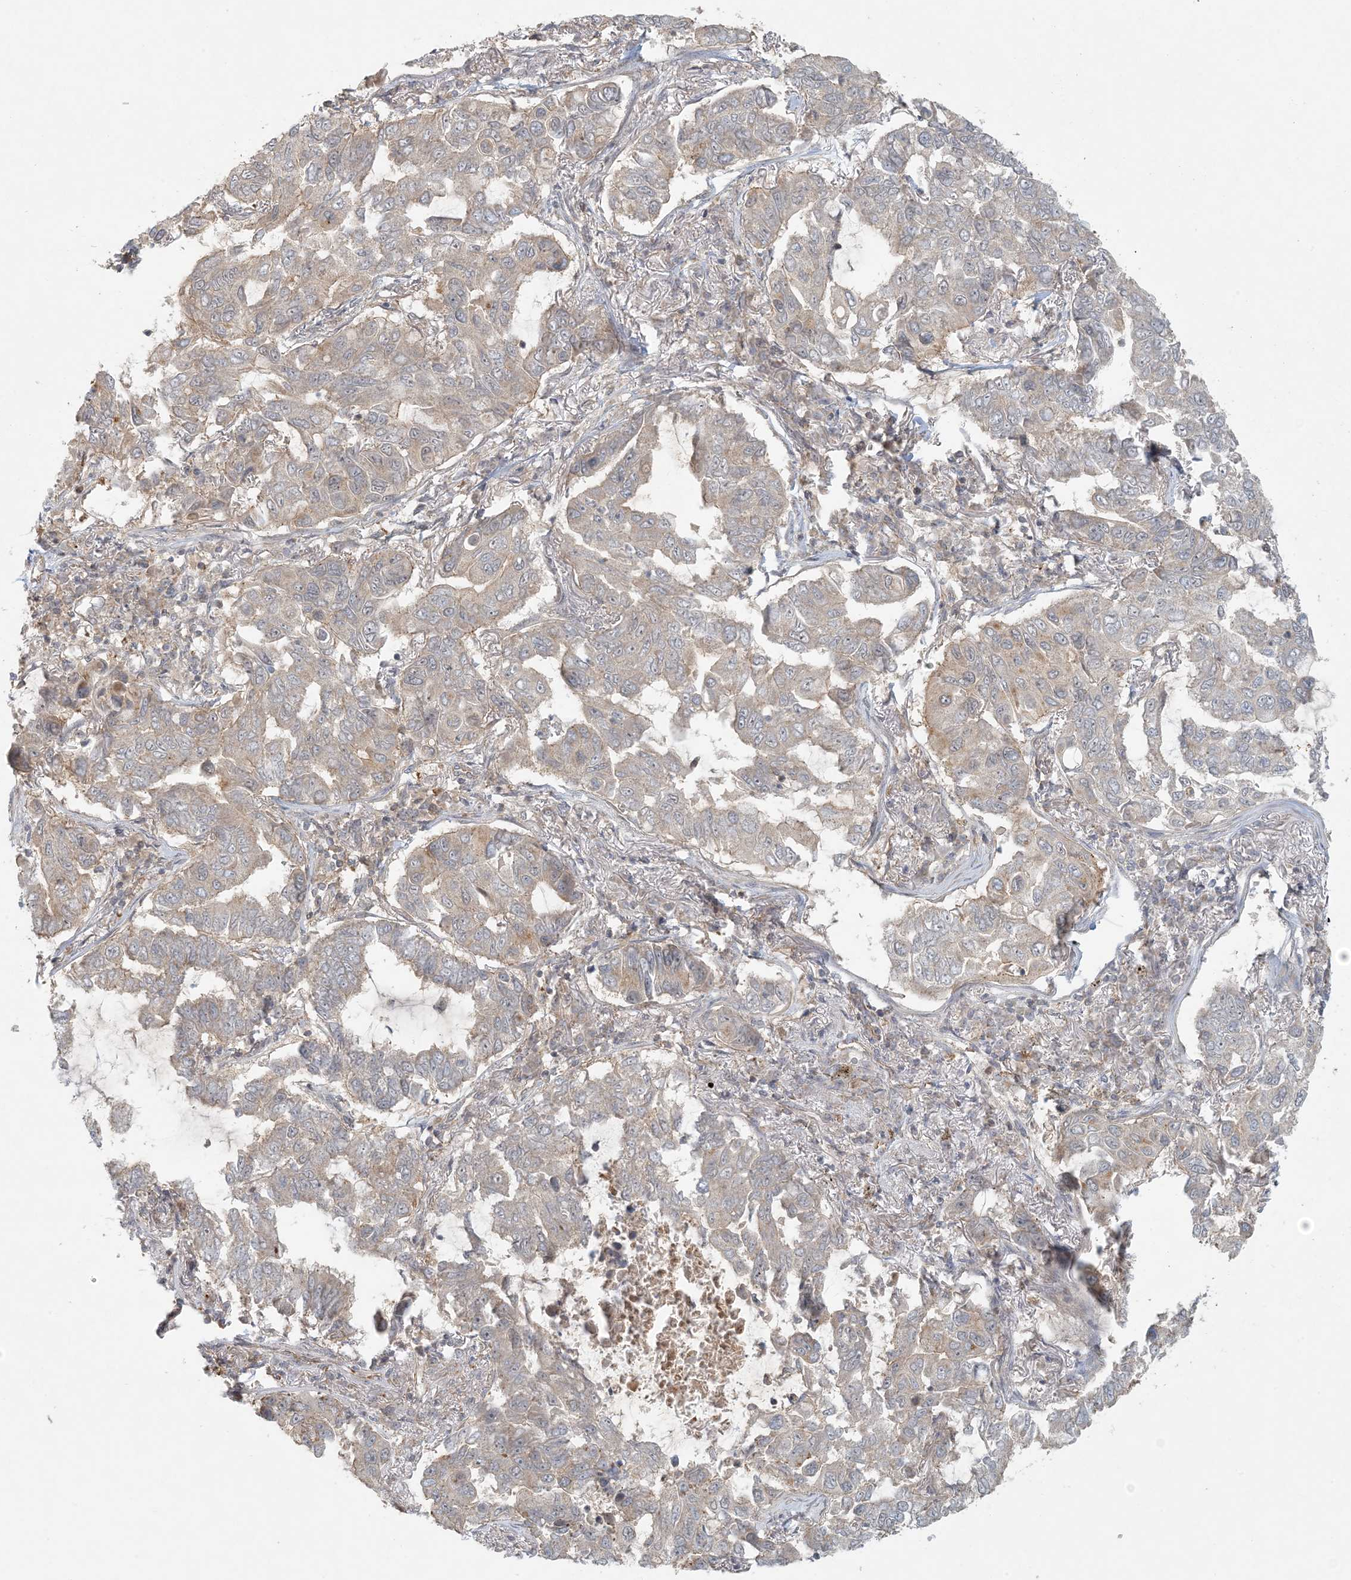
{"staining": {"intensity": "moderate", "quantity": "<25%", "location": "cytoplasmic/membranous"}, "tissue": "lung cancer", "cell_type": "Tumor cells", "image_type": "cancer", "snomed": [{"axis": "morphology", "description": "Adenocarcinoma, NOS"}, {"axis": "topography", "description": "Lung"}], "caption": "A micrograph of human lung cancer stained for a protein reveals moderate cytoplasmic/membranous brown staining in tumor cells.", "gene": "OBI1", "patient": {"sex": "male", "age": 64}}